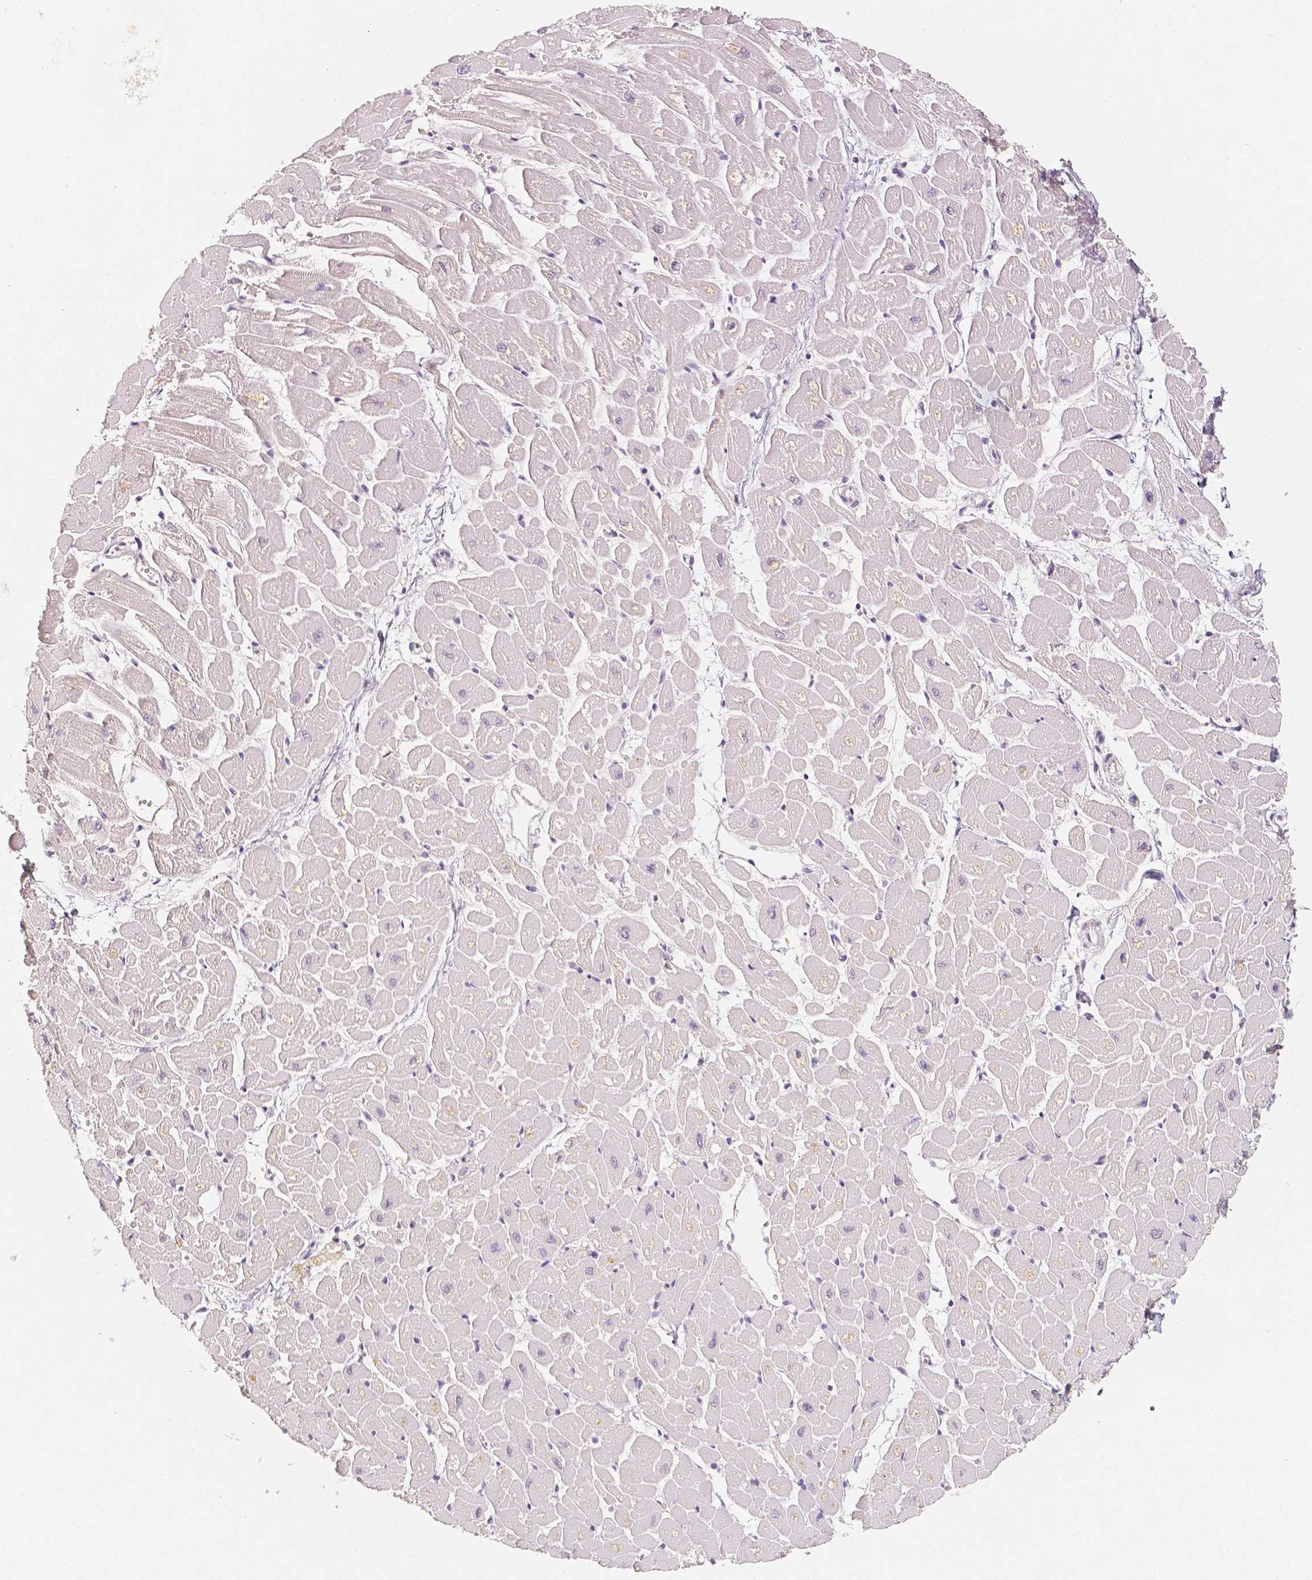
{"staining": {"intensity": "negative", "quantity": "none", "location": "none"}, "tissue": "heart muscle", "cell_type": "Cardiomyocytes", "image_type": "normal", "snomed": [{"axis": "morphology", "description": "Normal tissue, NOS"}, {"axis": "topography", "description": "Heart"}], "caption": "Immunohistochemistry (IHC) photomicrograph of unremarkable heart muscle stained for a protein (brown), which reveals no positivity in cardiomyocytes.", "gene": "THY1", "patient": {"sex": "male", "age": 57}}